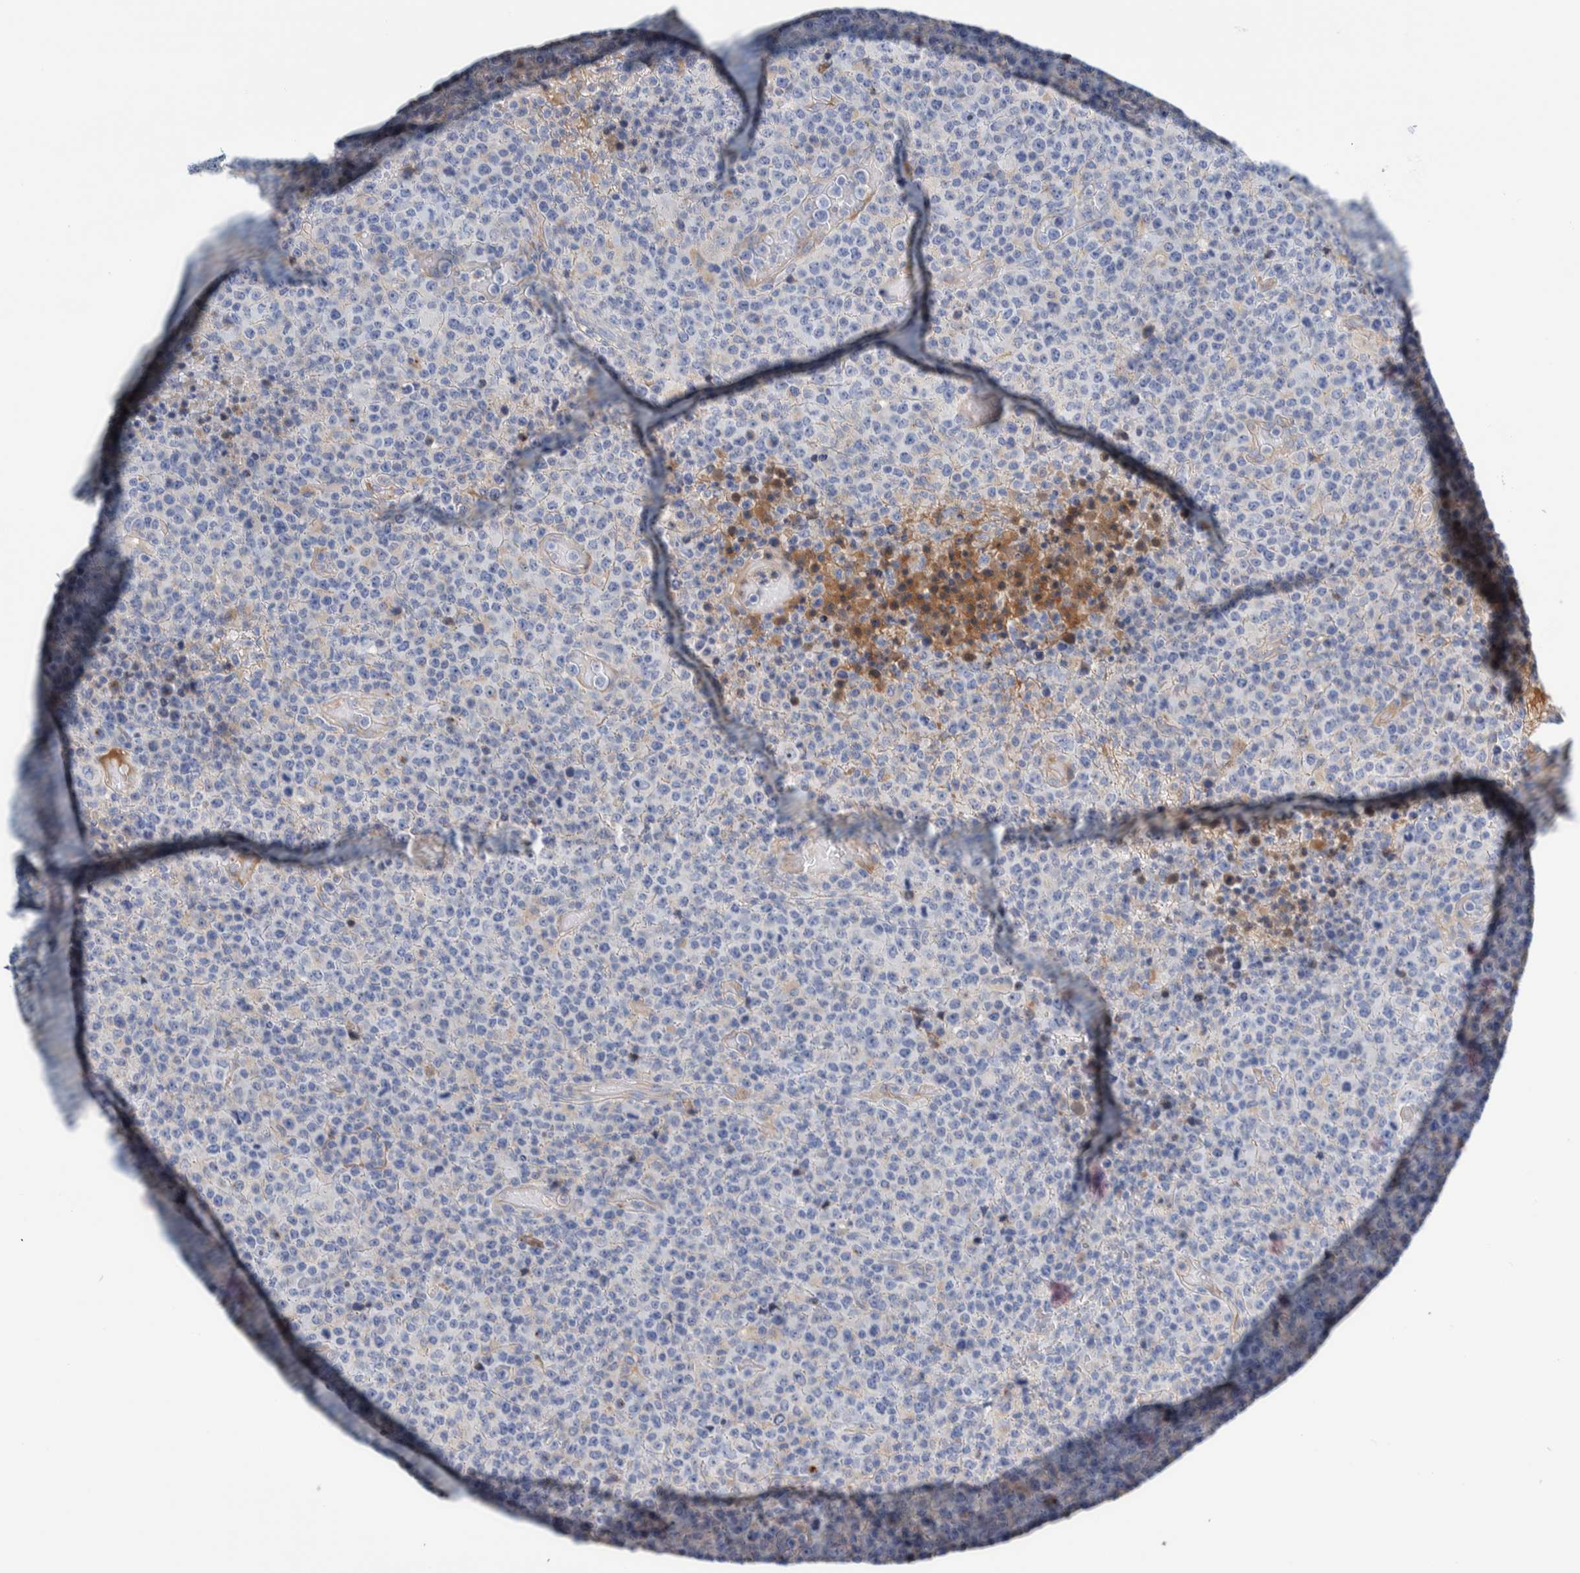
{"staining": {"intensity": "negative", "quantity": "none", "location": "none"}, "tissue": "lymphoma", "cell_type": "Tumor cells", "image_type": "cancer", "snomed": [{"axis": "morphology", "description": "Malignant lymphoma, non-Hodgkin's type, High grade"}, {"axis": "topography", "description": "Lymph node"}], "caption": "Immunohistochemical staining of lymphoma exhibits no significant staining in tumor cells. (Brightfield microscopy of DAB IHC at high magnification).", "gene": "MOG", "patient": {"sex": "male", "age": 13}}